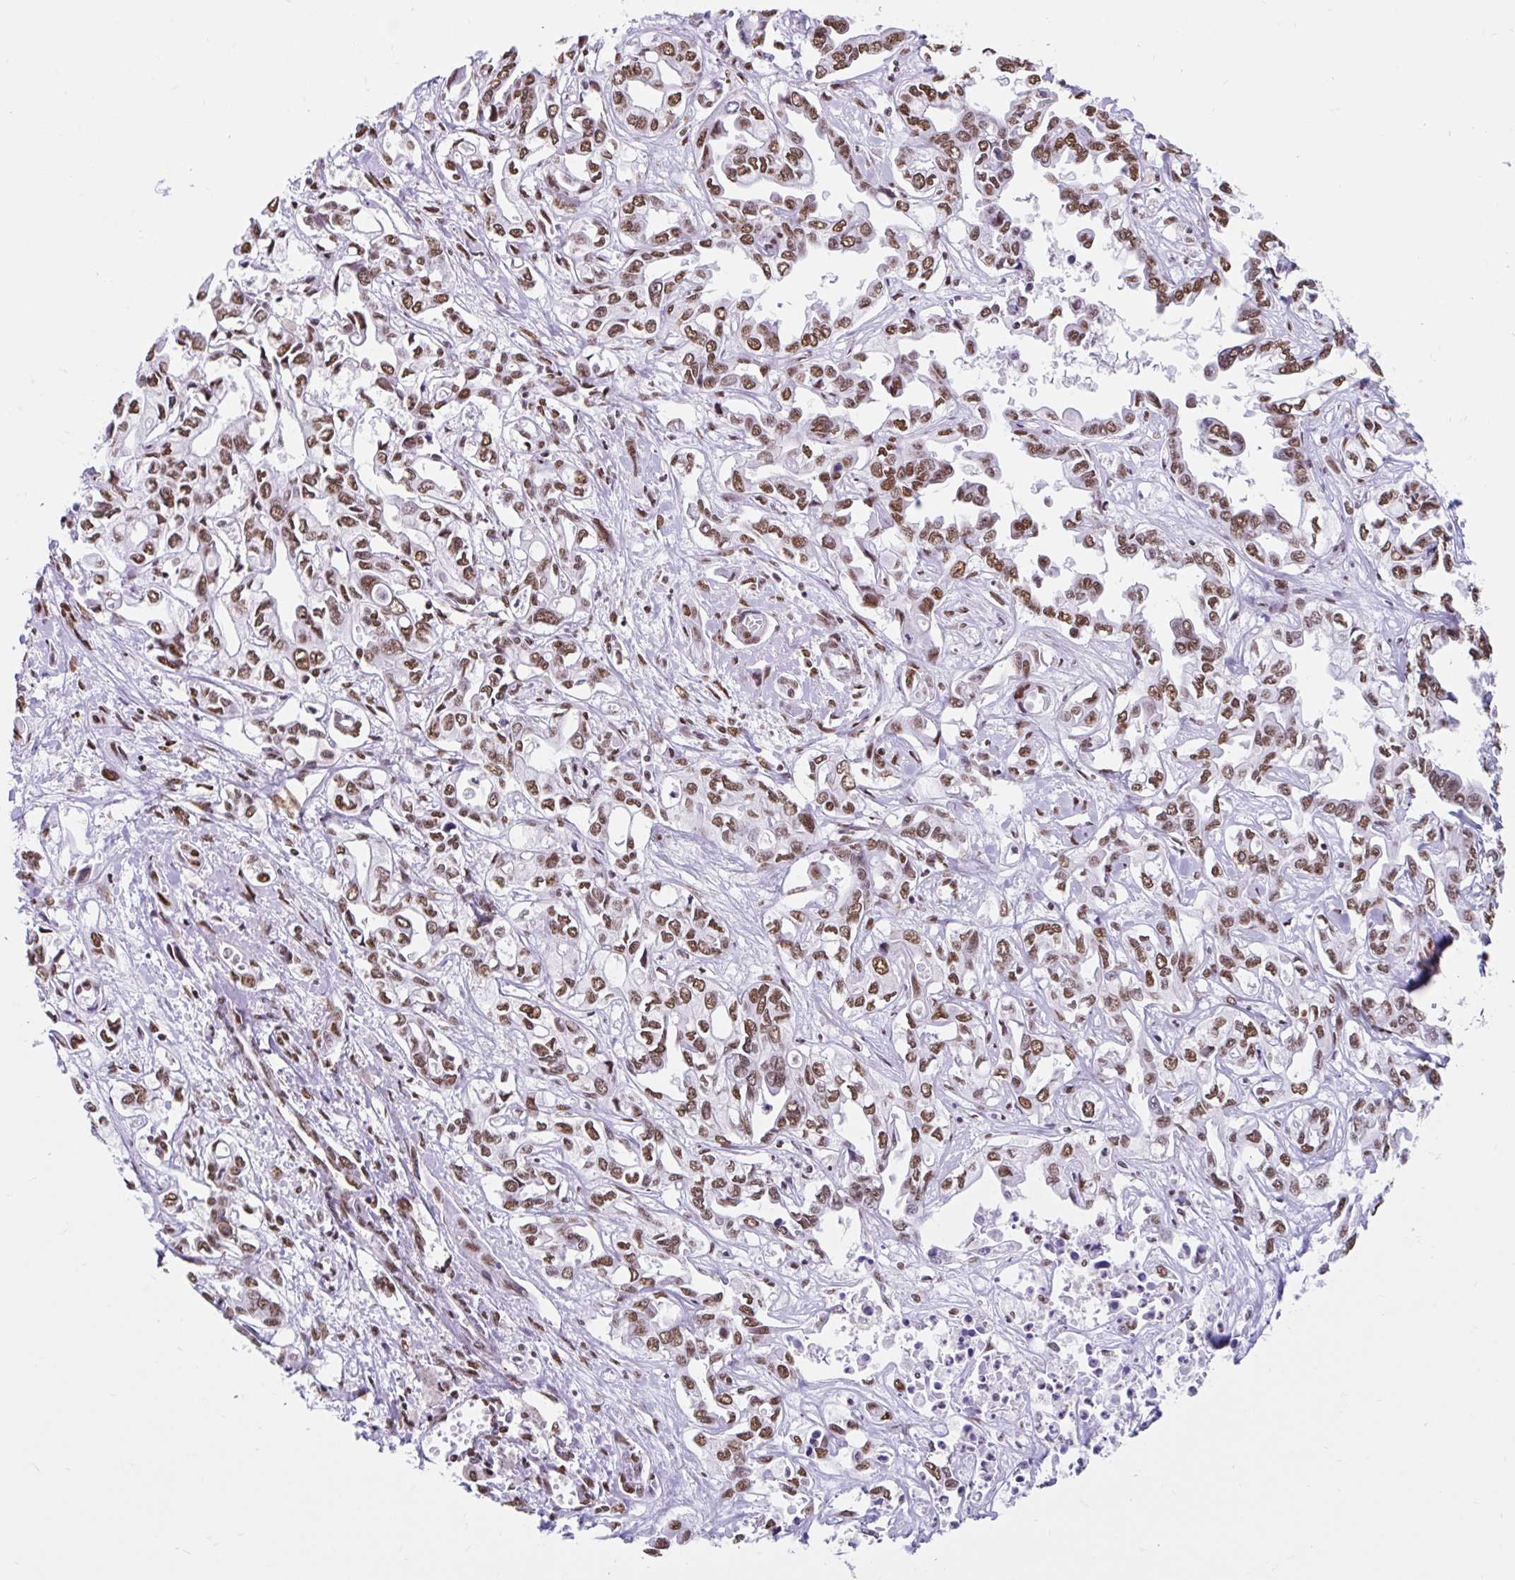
{"staining": {"intensity": "moderate", "quantity": ">75%", "location": "nuclear"}, "tissue": "liver cancer", "cell_type": "Tumor cells", "image_type": "cancer", "snomed": [{"axis": "morphology", "description": "Cholangiocarcinoma"}, {"axis": "topography", "description": "Liver"}], "caption": "A high-resolution photomicrograph shows immunohistochemistry (IHC) staining of liver cancer (cholangiocarcinoma), which displays moderate nuclear staining in about >75% of tumor cells.", "gene": "KHDRBS1", "patient": {"sex": "female", "age": 64}}